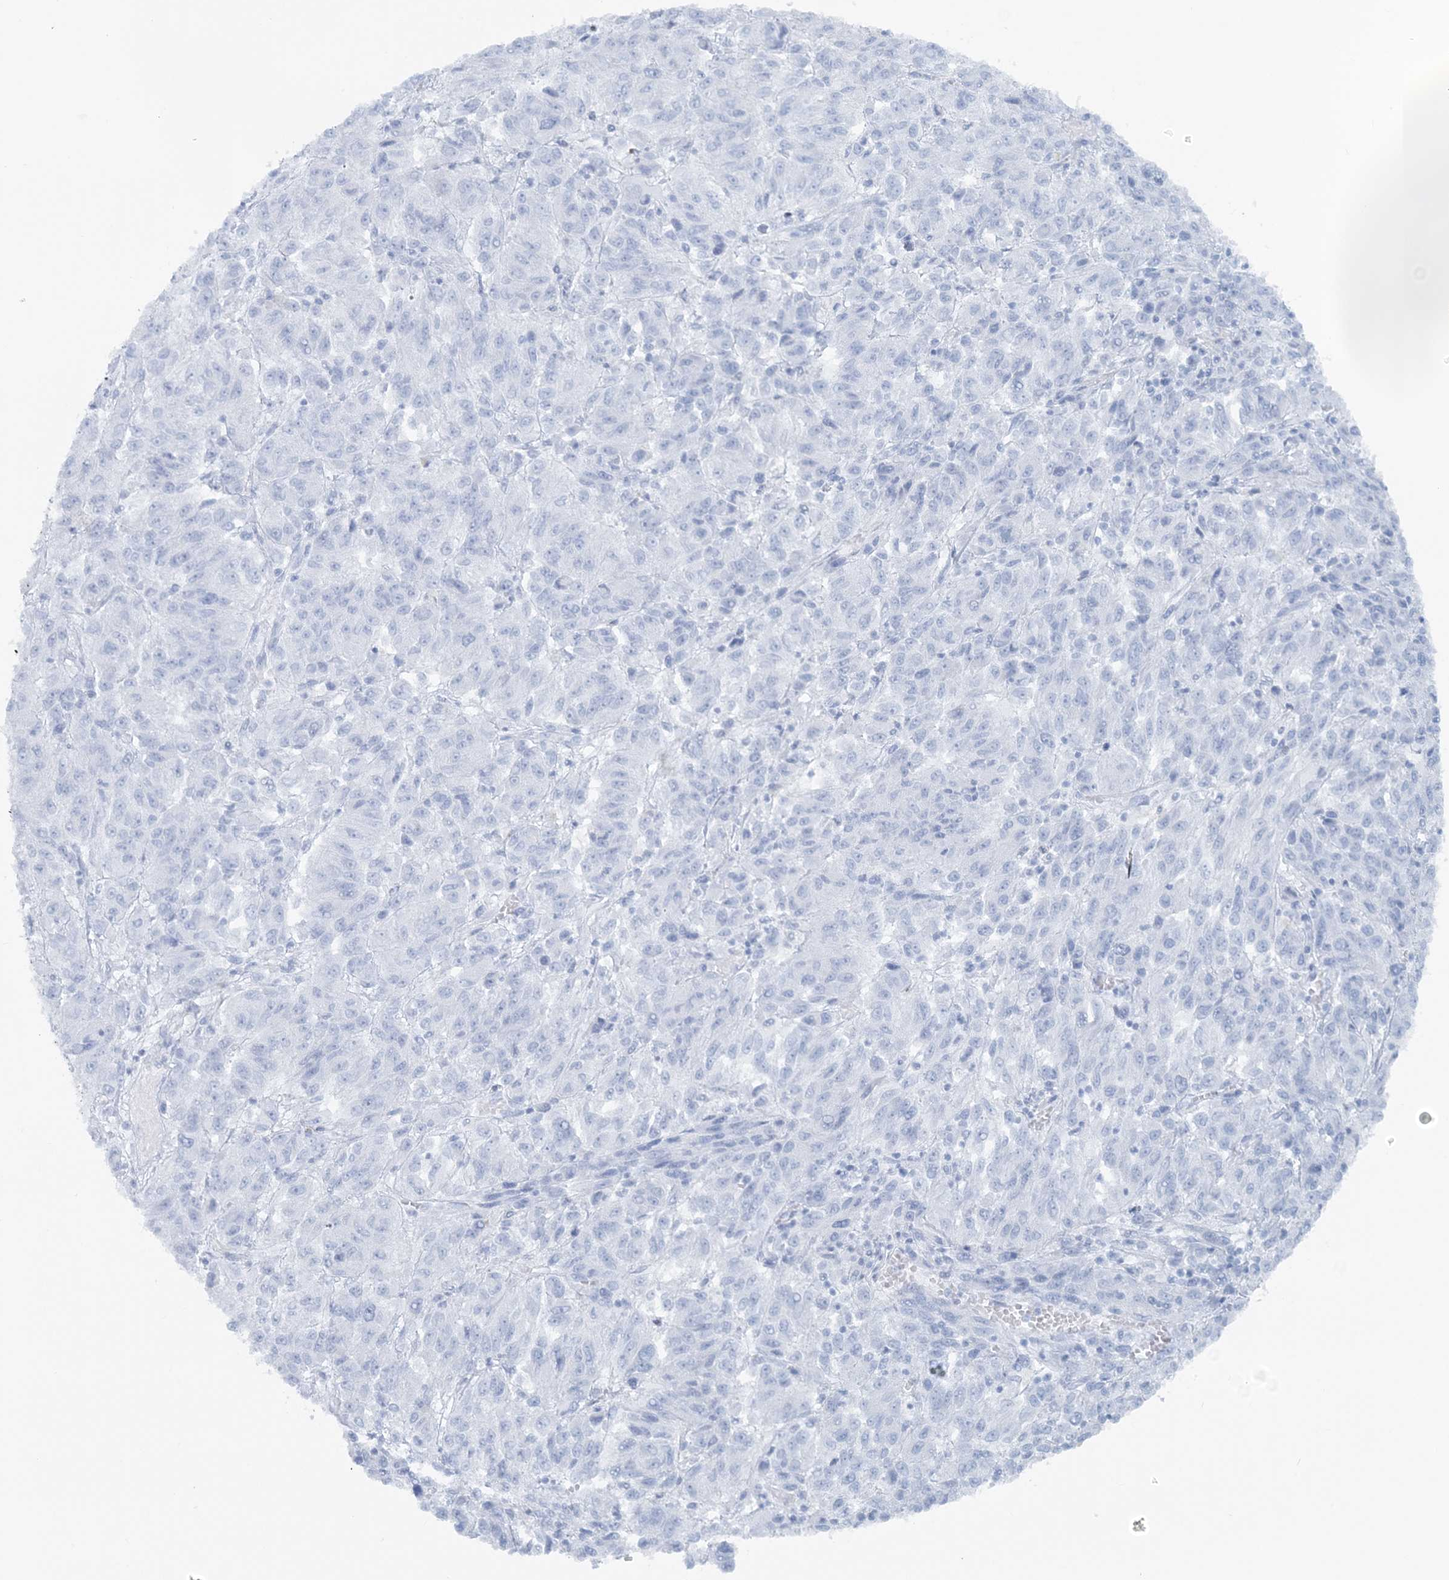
{"staining": {"intensity": "negative", "quantity": "none", "location": "none"}, "tissue": "melanoma", "cell_type": "Tumor cells", "image_type": "cancer", "snomed": [{"axis": "morphology", "description": "Malignant melanoma, Metastatic site"}, {"axis": "topography", "description": "Lung"}], "caption": "Malignant melanoma (metastatic site) was stained to show a protein in brown. There is no significant positivity in tumor cells. (DAB (3,3'-diaminobenzidine) IHC with hematoxylin counter stain).", "gene": "ATP11A", "patient": {"sex": "male", "age": 64}}